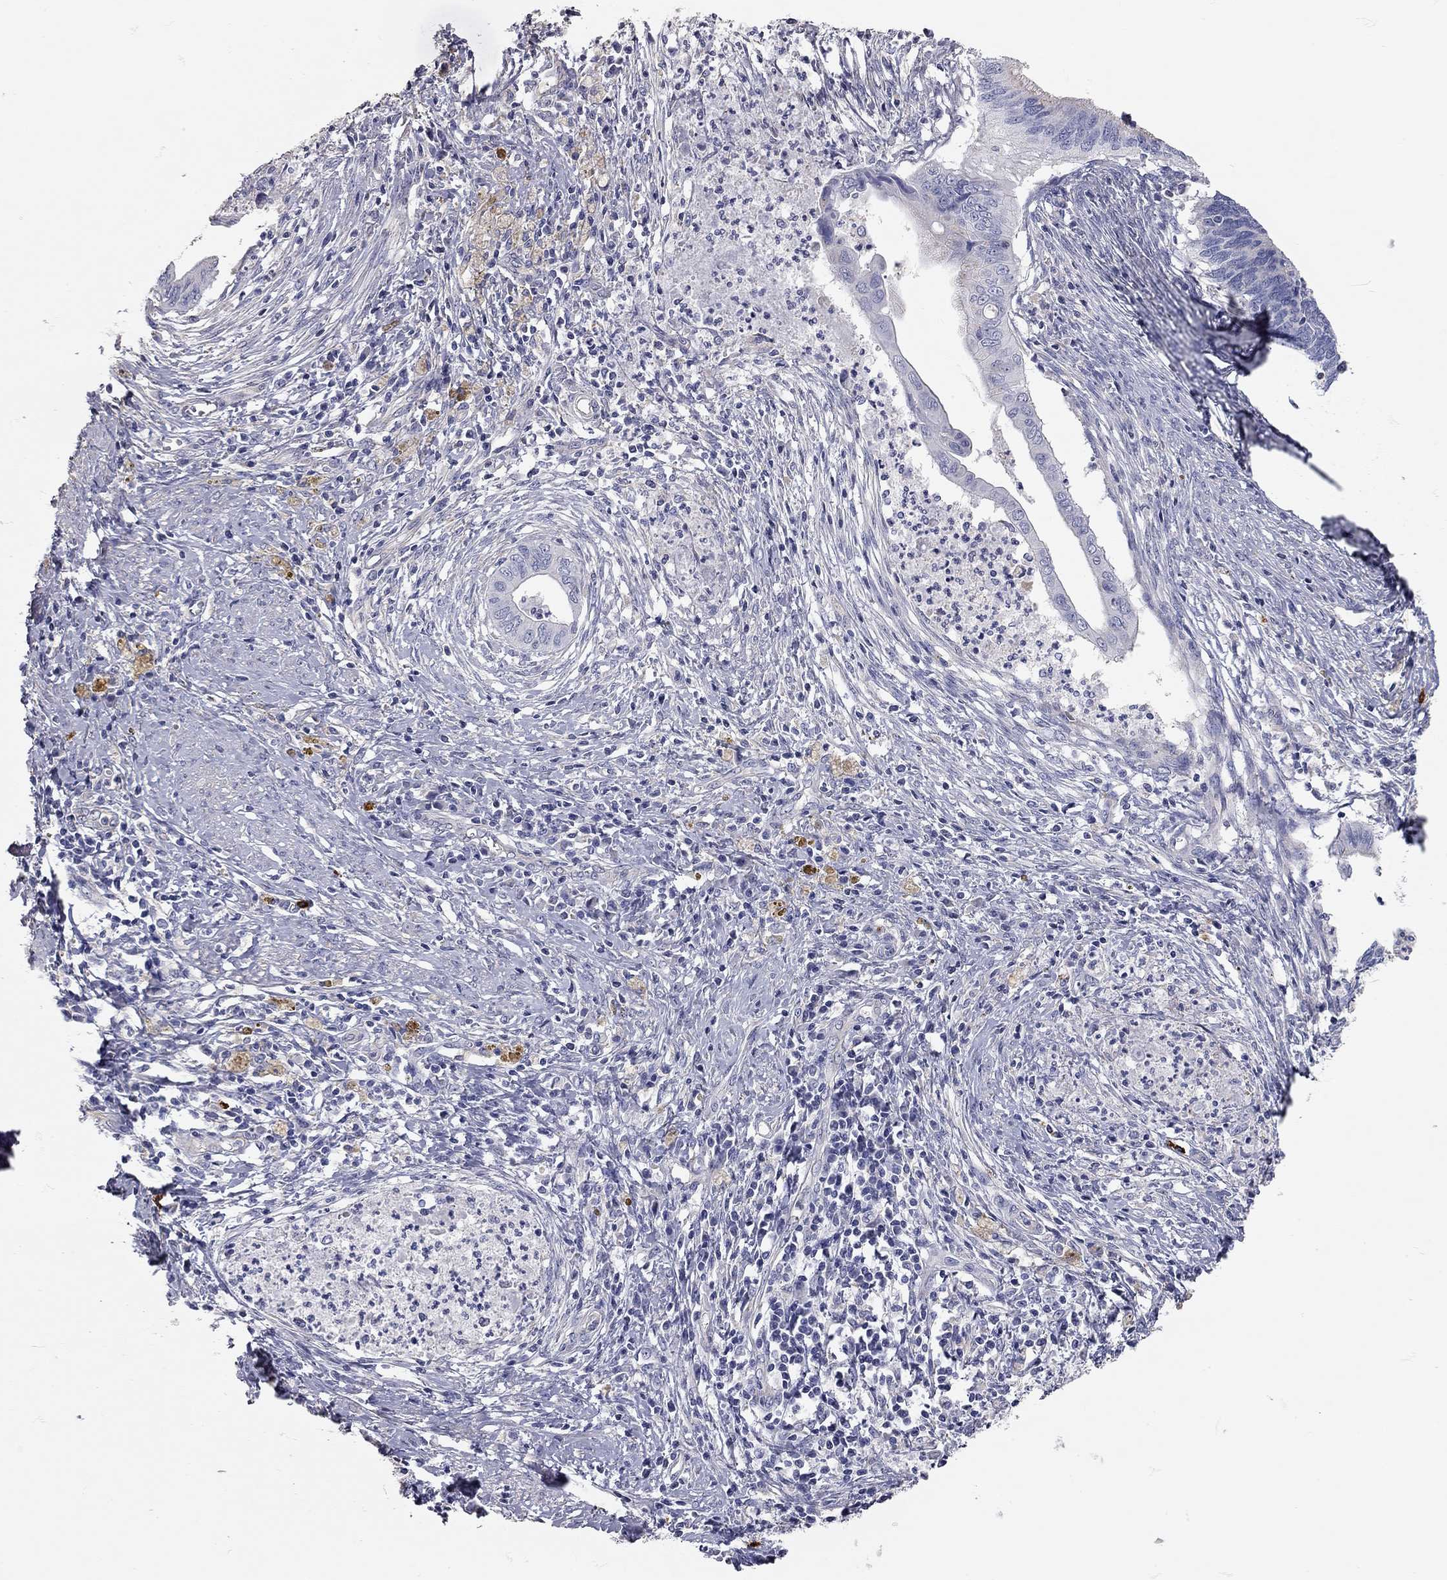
{"staining": {"intensity": "negative", "quantity": "none", "location": "none"}, "tissue": "cervical cancer", "cell_type": "Tumor cells", "image_type": "cancer", "snomed": [{"axis": "morphology", "description": "Adenocarcinoma, NOS"}, {"axis": "topography", "description": "Cervix"}], "caption": "Immunohistochemistry micrograph of human cervical cancer stained for a protein (brown), which reveals no expression in tumor cells.", "gene": "C10orf90", "patient": {"sex": "female", "age": 42}}